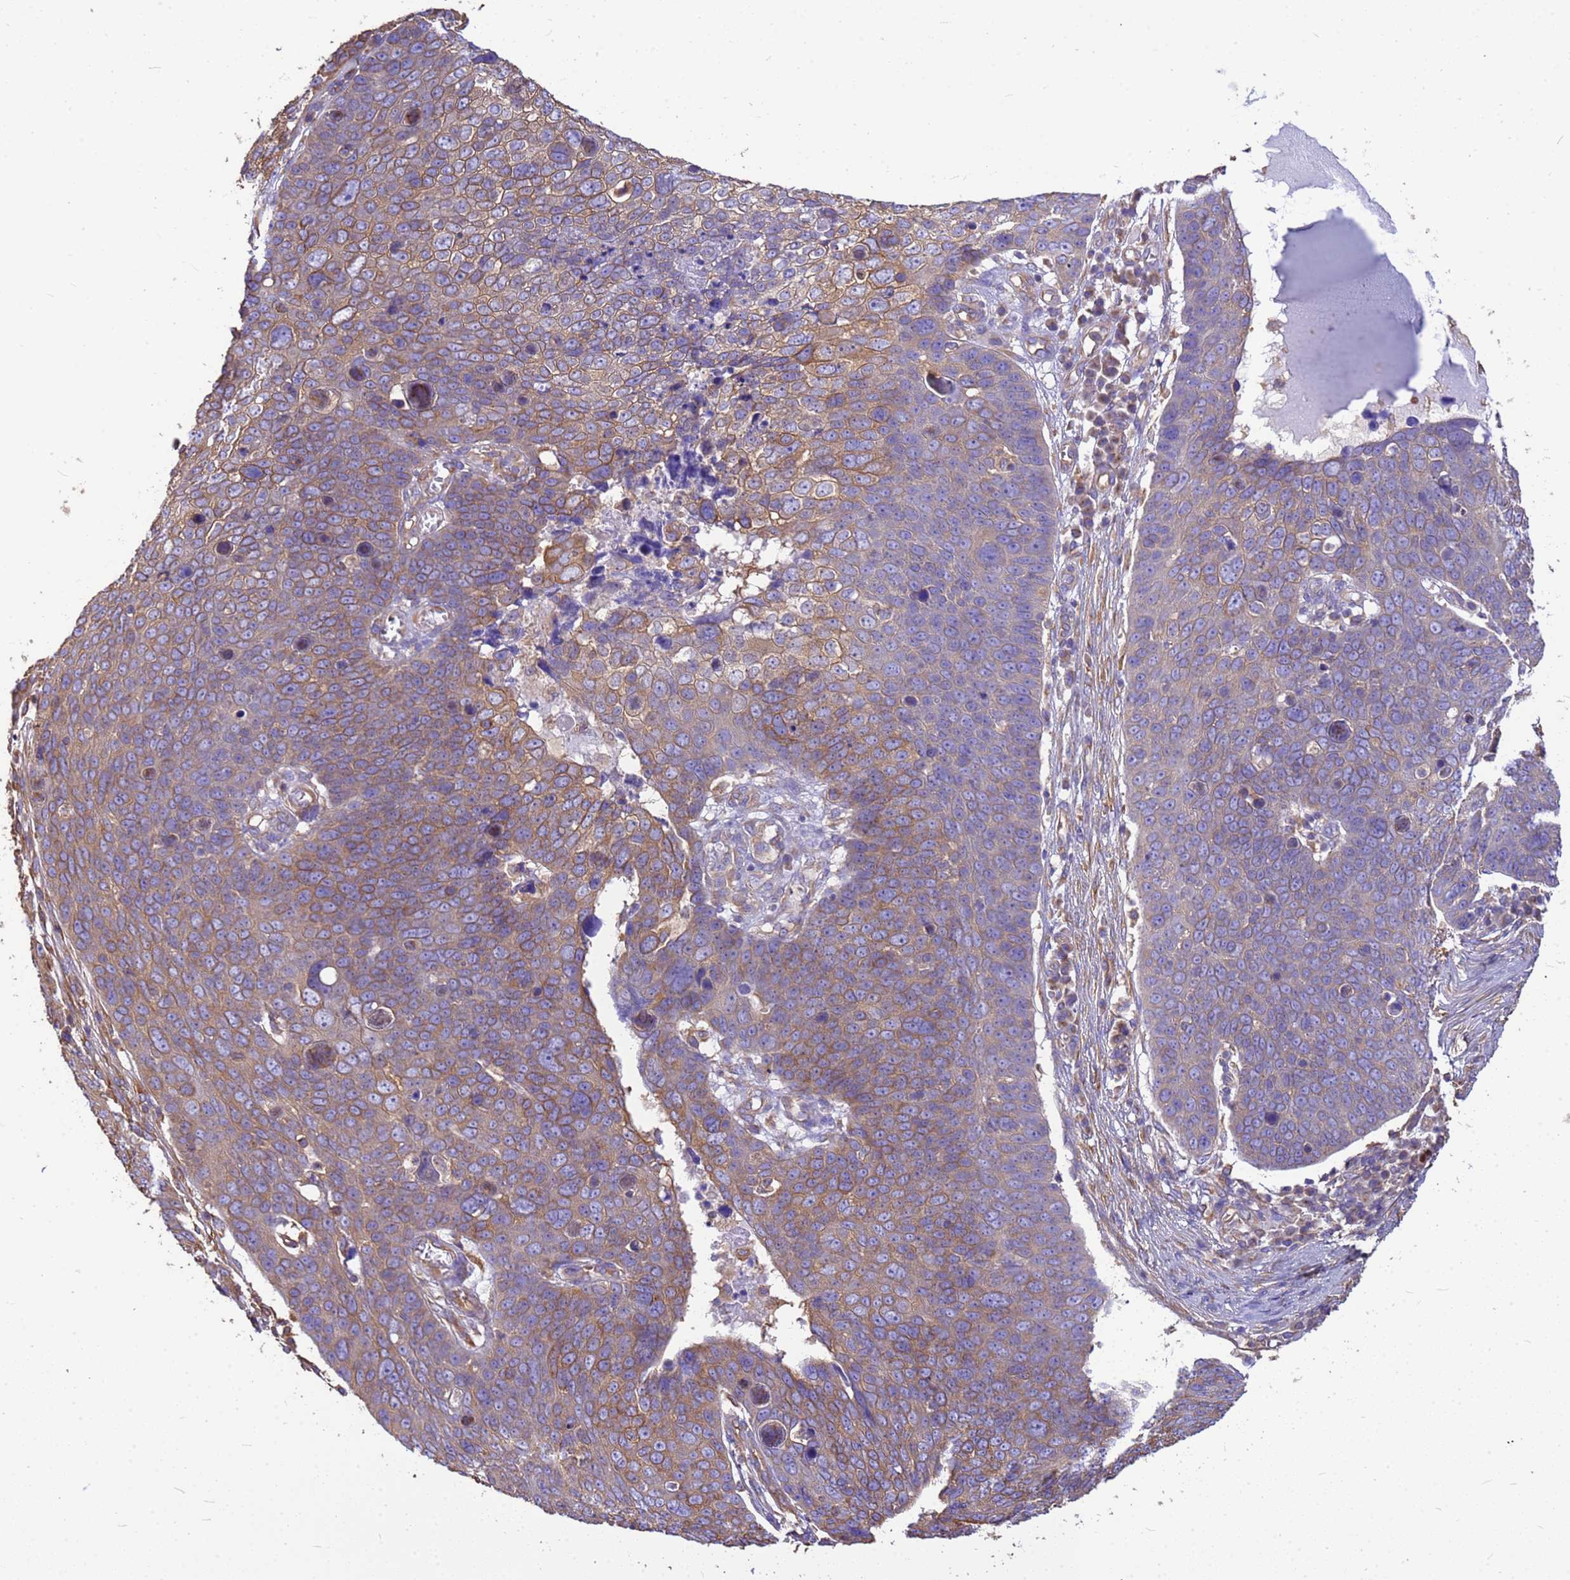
{"staining": {"intensity": "moderate", "quantity": "25%-75%", "location": "cytoplasmic/membranous"}, "tissue": "skin cancer", "cell_type": "Tumor cells", "image_type": "cancer", "snomed": [{"axis": "morphology", "description": "Squamous cell carcinoma, NOS"}, {"axis": "topography", "description": "Skin"}], "caption": "The image reveals a brown stain indicating the presence of a protein in the cytoplasmic/membranous of tumor cells in skin cancer (squamous cell carcinoma).", "gene": "TUBB1", "patient": {"sex": "male", "age": 71}}